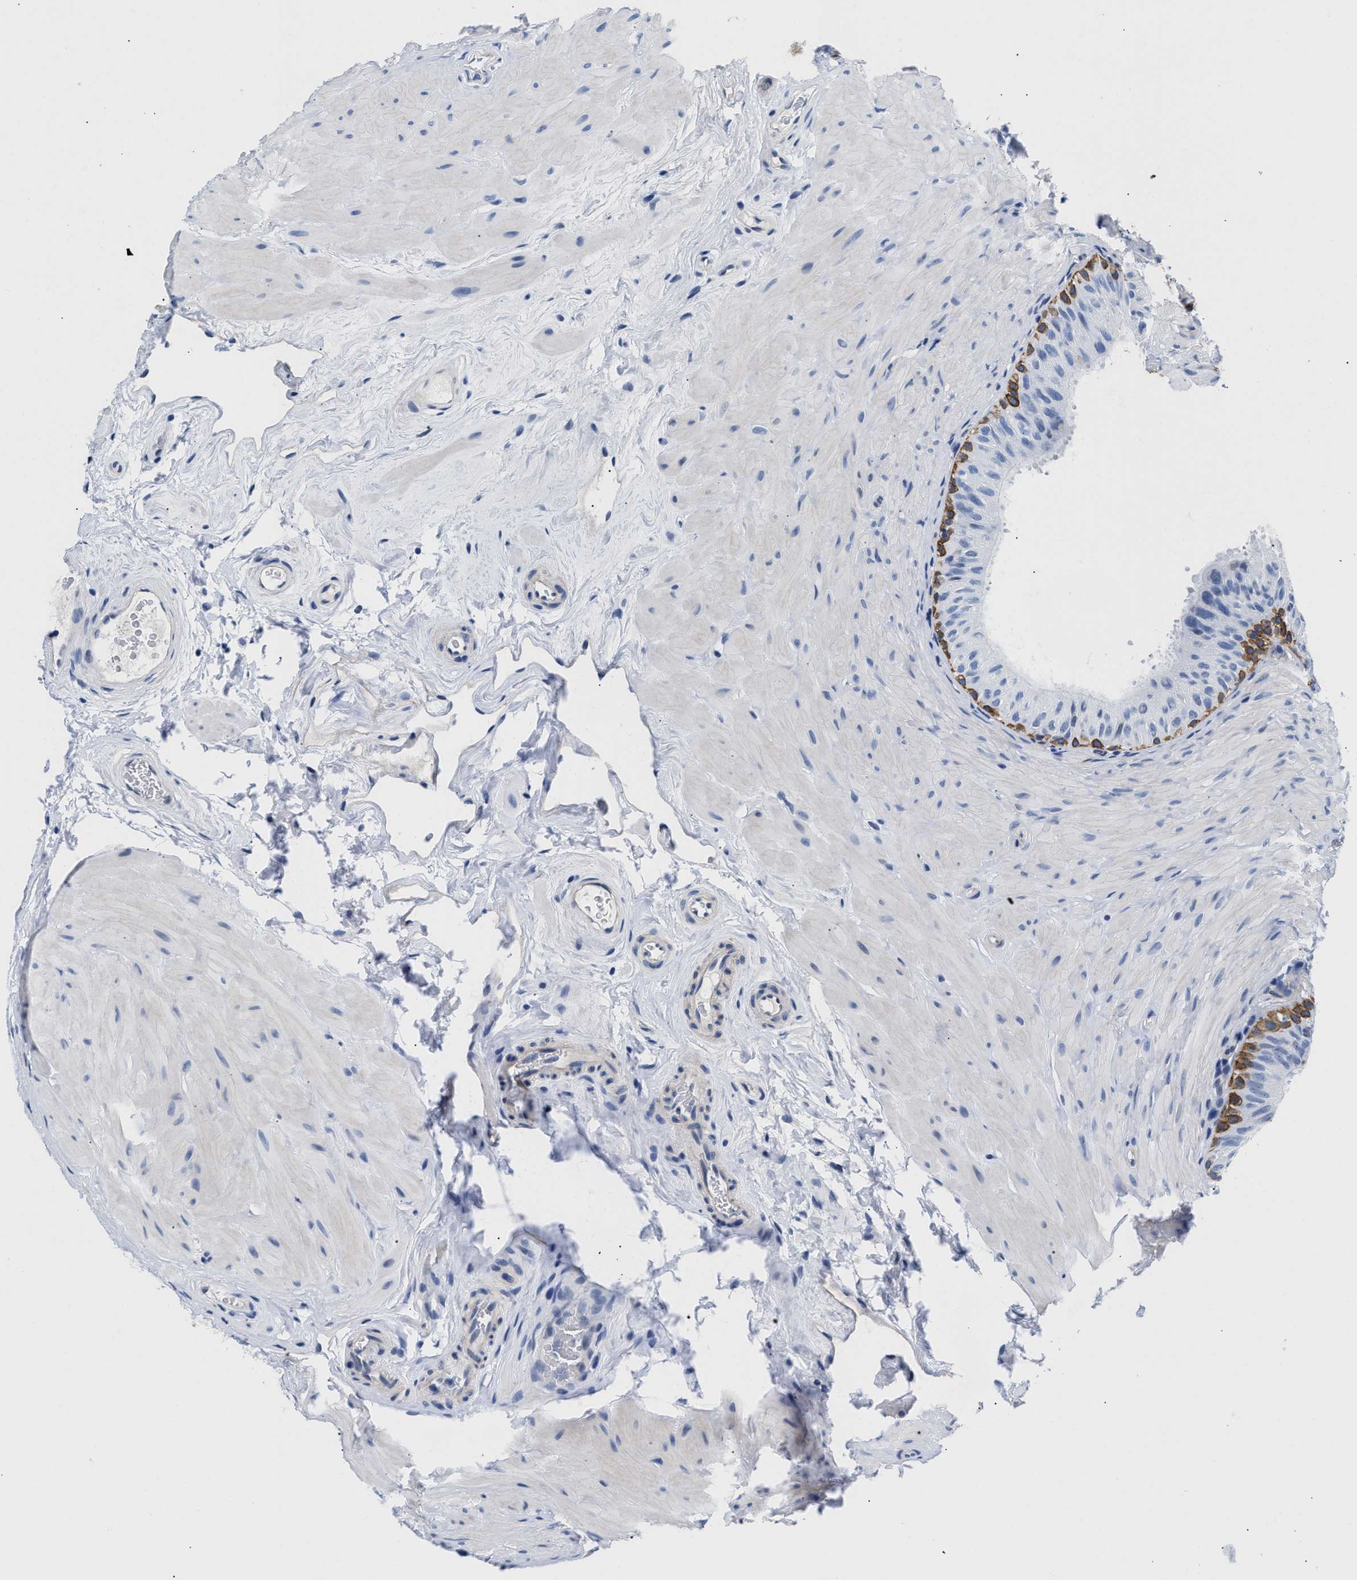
{"staining": {"intensity": "moderate", "quantity": "<25%", "location": "cytoplasmic/membranous"}, "tissue": "epididymis", "cell_type": "Glandular cells", "image_type": "normal", "snomed": [{"axis": "morphology", "description": "Normal tissue, NOS"}, {"axis": "topography", "description": "Epididymis"}], "caption": "Protein staining by immunohistochemistry (IHC) shows moderate cytoplasmic/membranous staining in approximately <25% of glandular cells in benign epididymis. The protein of interest is shown in brown color, while the nuclei are stained blue.", "gene": "TRIM29", "patient": {"sex": "male", "age": 34}}